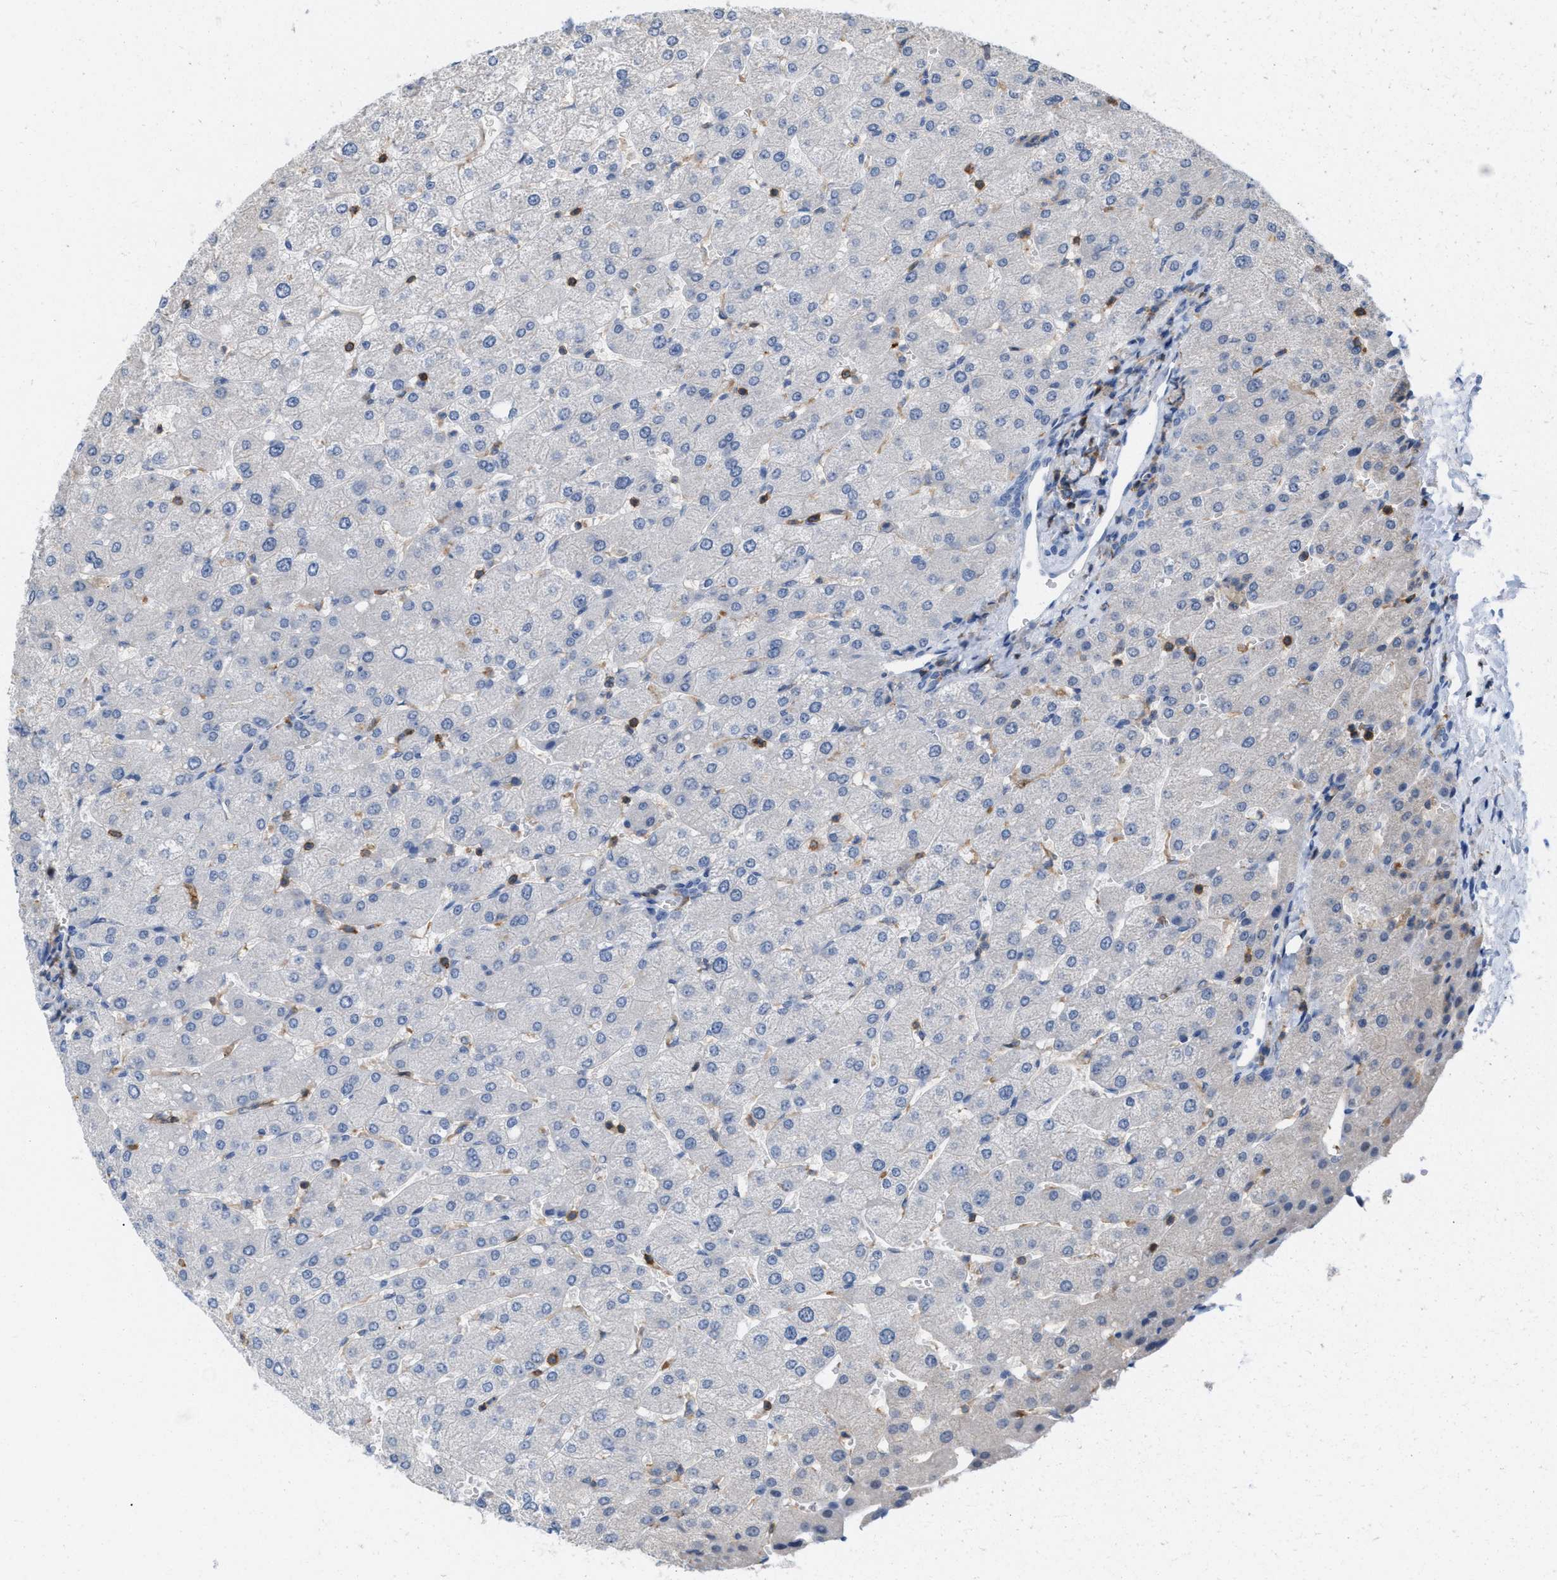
{"staining": {"intensity": "negative", "quantity": "none", "location": "none"}, "tissue": "liver", "cell_type": "Cholangiocytes", "image_type": "normal", "snomed": [{"axis": "morphology", "description": "Normal tissue, NOS"}, {"axis": "topography", "description": "Liver"}], "caption": "Photomicrograph shows no significant protein staining in cholangiocytes of unremarkable liver. The staining was performed using DAB to visualize the protein expression in brown, while the nuclei were stained in blue with hematoxylin (Magnification: 20x).", "gene": "IL16", "patient": {"sex": "male", "age": 55}}